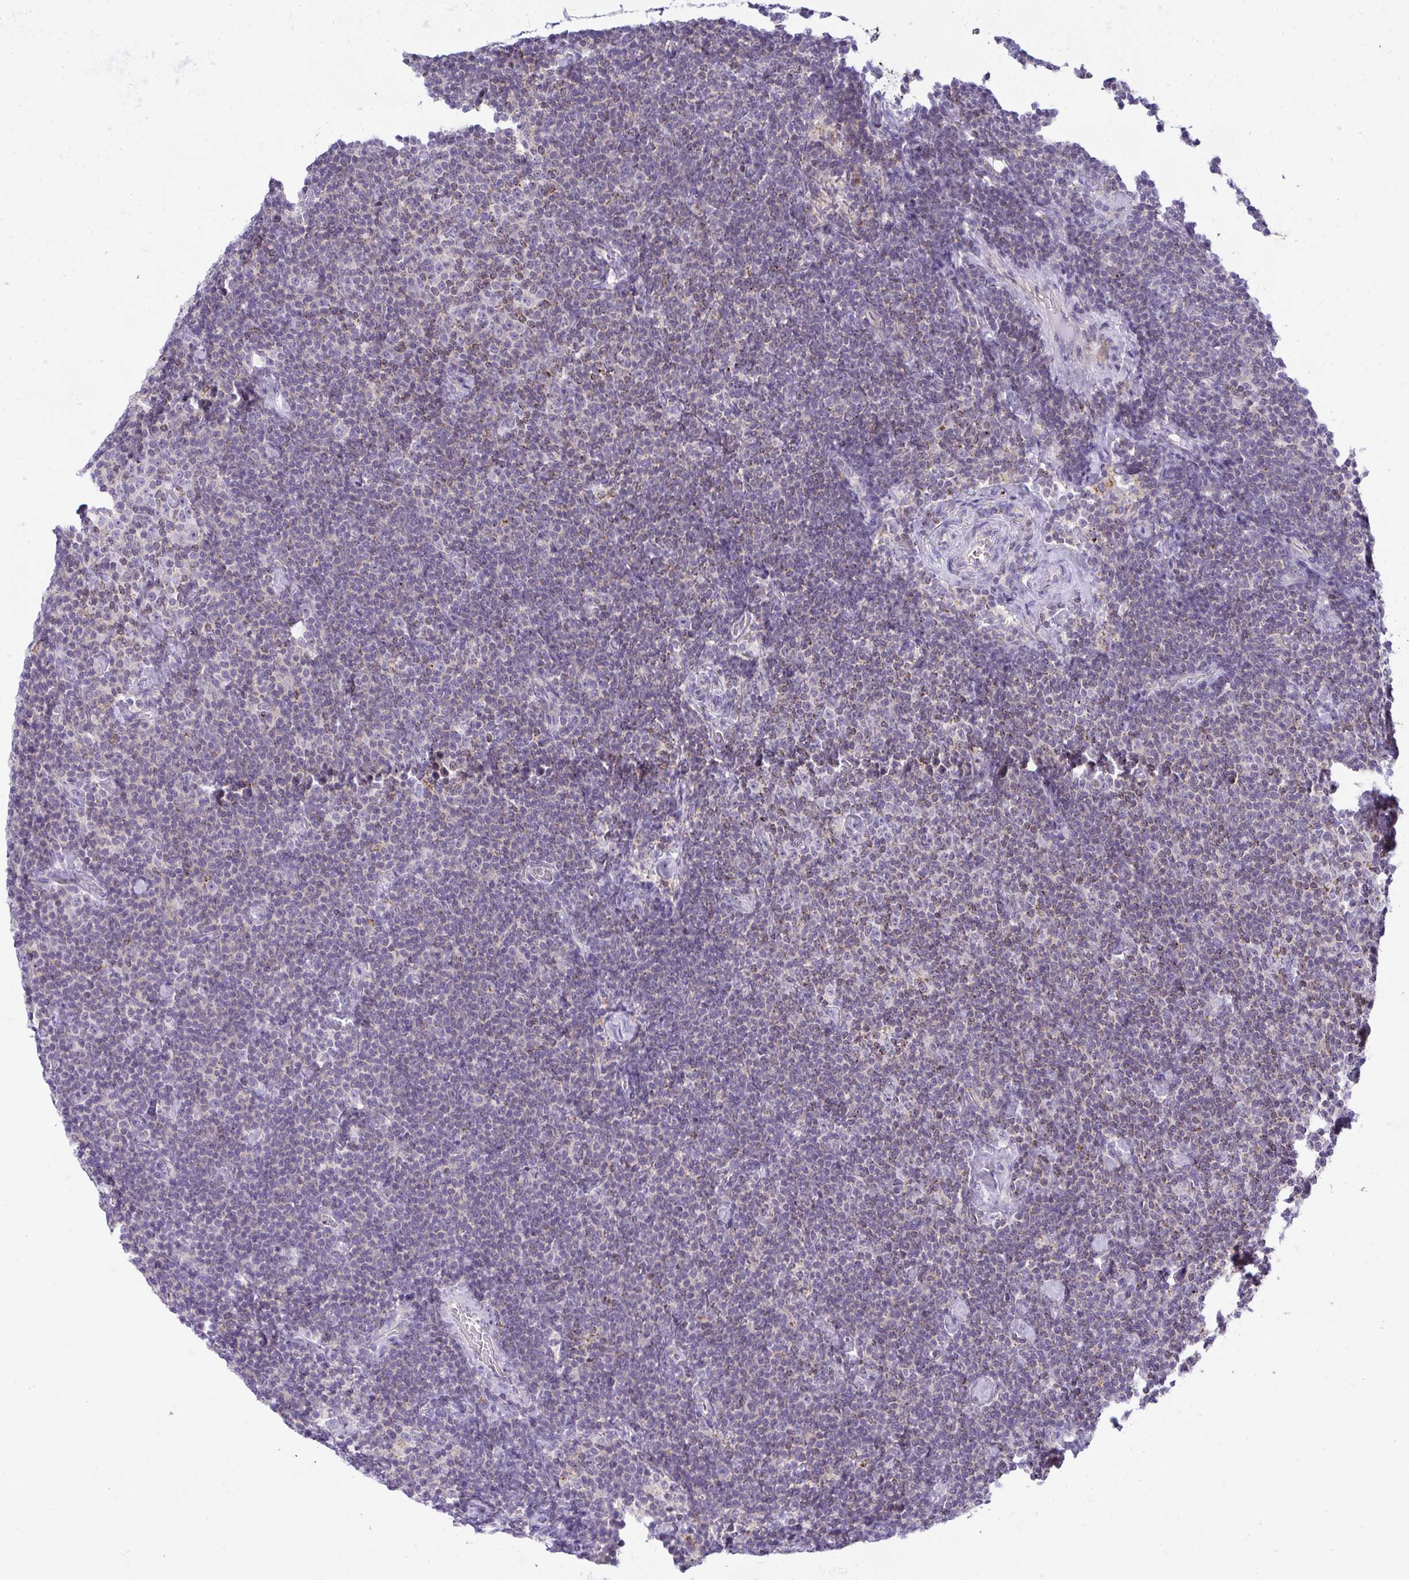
{"staining": {"intensity": "weak", "quantity": "25%-75%", "location": "cytoplasmic/membranous"}, "tissue": "lymphoma", "cell_type": "Tumor cells", "image_type": "cancer", "snomed": [{"axis": "morphology", "description": "Malignant lymphoma, non-Hodgkin's type, Low grade"}, {"axis": "topography", "description": "Lymph node"}], "caption": "Human malignant lymphoma, non-Hodgkin's type (low-grade) stained for a protein (brown) demonstrates weak cytoplasmic/membranous positive positivity in about 25%-75% of tumor cells.", "gene": "VPS4B", "patient": {"sex": "male", "age": 81}}